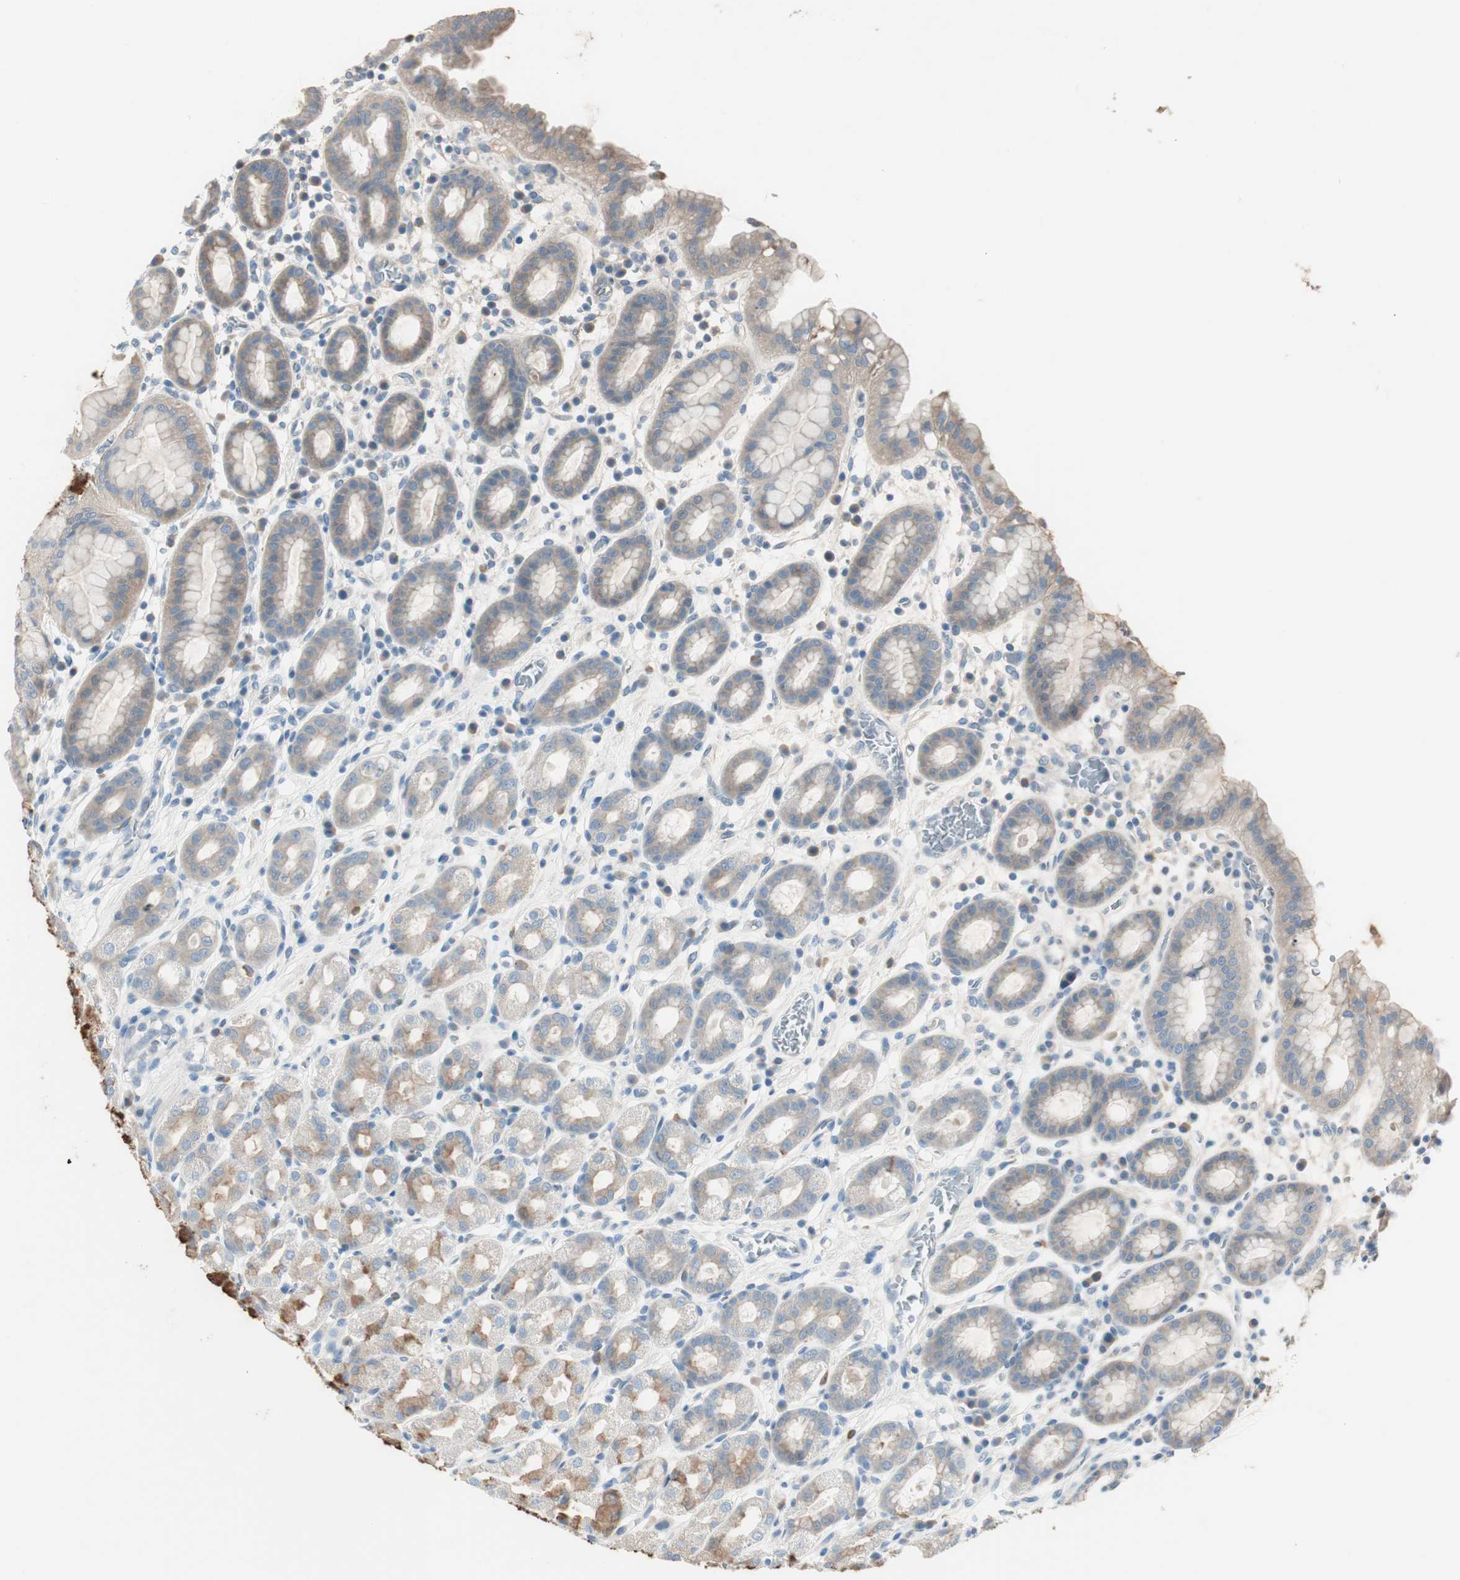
{"staining": {"intensity": "moderate", "quantity": "25%-75%", "location": "cytoplasmic/membranous"}, "tissue": "stomach", "cell_type": "Glandular cells", "image_type": "normal", "snomed": [{"axis": "morphology", "description": "Normal tissue, NOS"}, {"axis": "topography", "description": "Stomach, upper"}], "caption": "Immunohistochemistry (IHC) (DAB) staining of normal human stomach exhibits moderate cytoplasmic/membranous protein expression in about 25%-75% of glandular cells.", "gene": "SPINK4", "patient": {"sex": "male", "age": 68}}